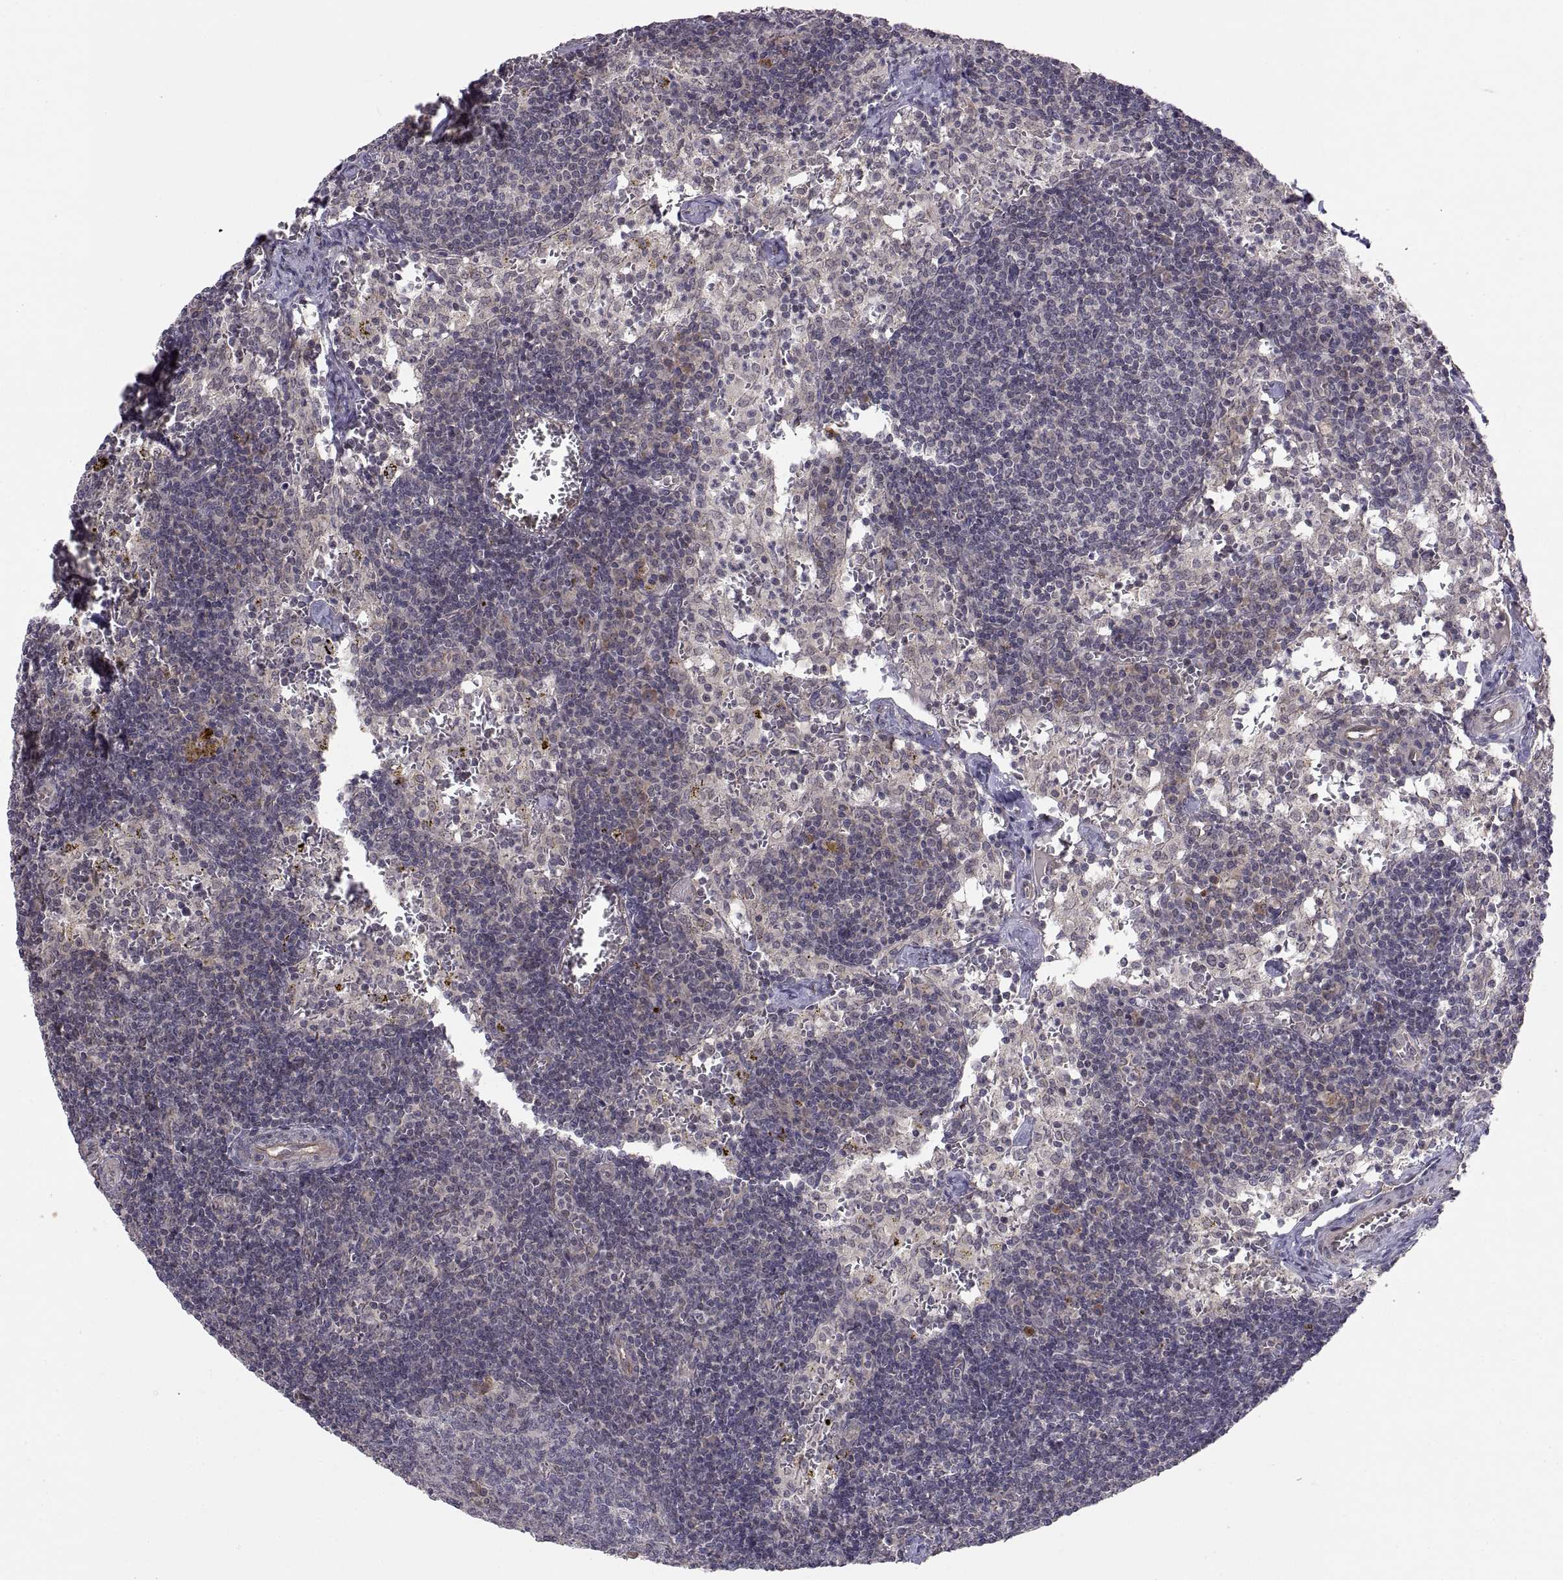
{"staining": {"intensity": "weak", "quantity": "<25%", "location": "cytoplasmic/membranous"}, "tissue": "lymph node", "cell_type": "Germinal center cells", "image_type": "normal", "snomed": [{"axis": "morphology", "description": "Normal tissue, NOS"}, {"axis": "topography", "description": "Lymph node"}], "caption": "Immunohistochemistry (IHC) micrograph of unremarkable lymph node: lymph node stained with DAB (3,3'-diaminobenzidine) exhibits no significant protein staining in germinal center cells. (DAB (3,3'-diaminobenzidine) immunohistochemistry, high magnification).", "gene": "ABL2", "patient": {"sex": "female", "age": 52}}